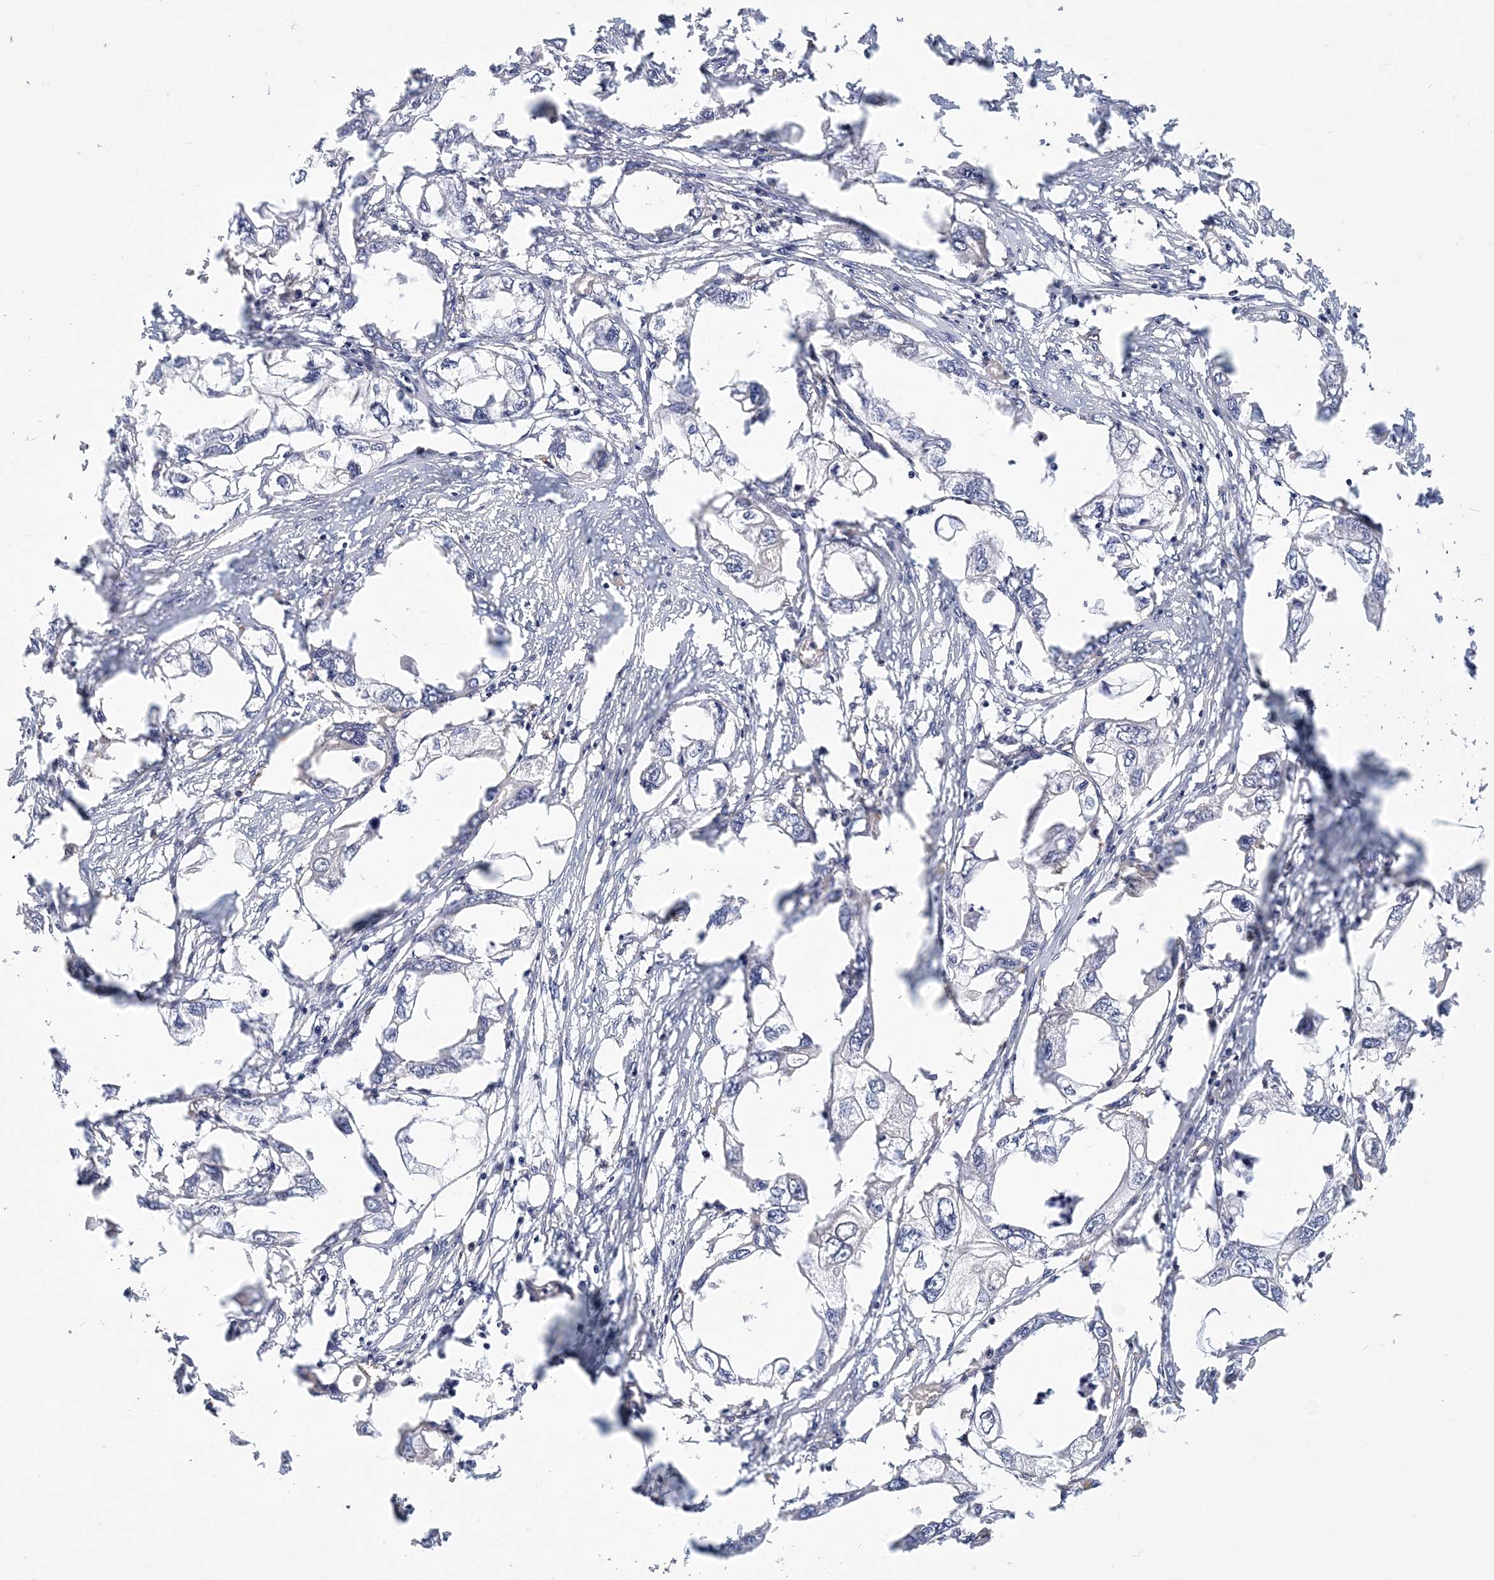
{"staining": {"intensity": "negative", "quantity": "none", "location": "none"}, "tissue": "endometrial cancer", "cell_type": "Tumor cells", "image_type": "cancer", "snomed": [{"axis": "morphology", "description": "Adenocarcinoma, NOS"}, {"axis": "morphology", "description": "Adenocarcinoma, metastatic, NOS"}, {"axis": "topography", "description": "Adipose tissue"}, {"axis": "topography", "description": "Endometrium"}], "caption": "There is no significant positivity in tumor cells of endometrial metastatic adenocarcinoma. (DAB IHC with hematoxylin counter stain).", "gene": "ITGA2B", "patient": {"sex": "female", "age": 67}}